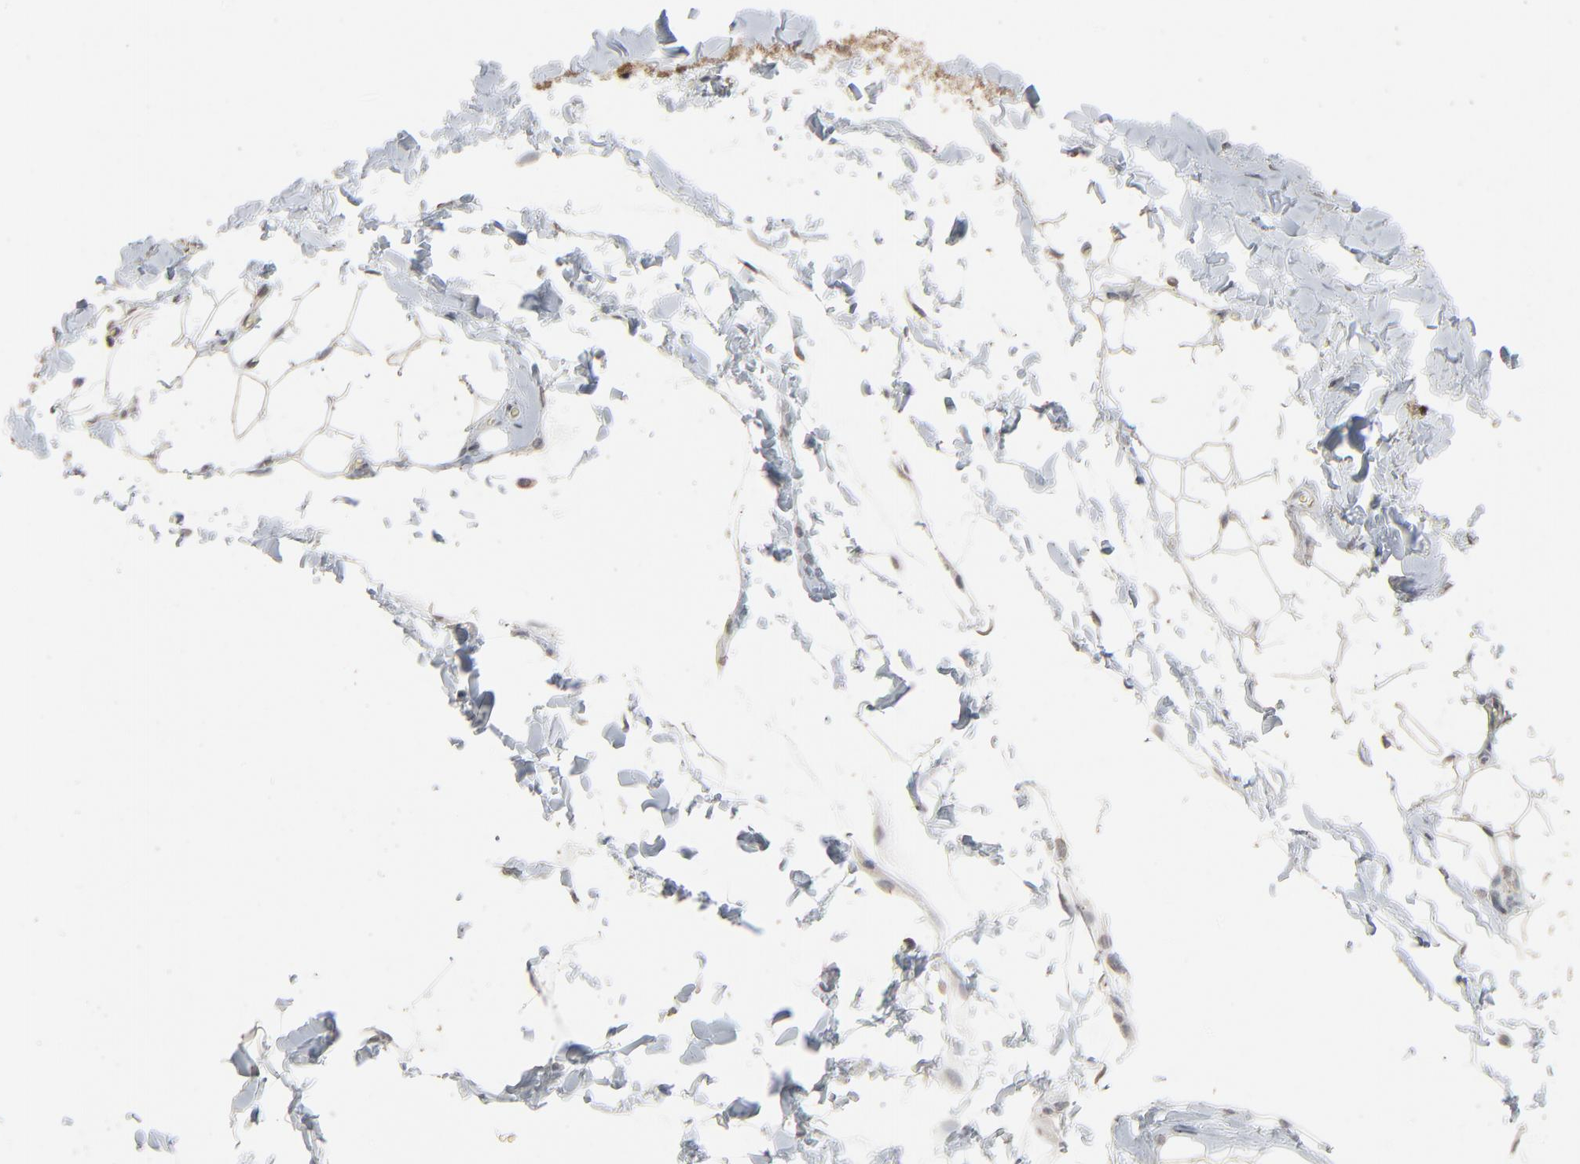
{"staining": {"intensity": "weak", "quantity": ">75%", "location": "cytoplasmic/membranous"}, "tissue": "adipose tissue", "cell_type": "Adipocytes", "image_type": "normal", "snomed": [{"axis": "morphology", "description": "Normal tissue, NOS"}, {"axis": "topography", "description": "Soft tissue"}], "caption": "Human adipose tissue stained with a brown dye displays weak cytoplasmic/membranous positive positivity in approximately >75% of adipocytes.", "gene": "CCT5", "patient": {"sex": "male", "age": 26}}